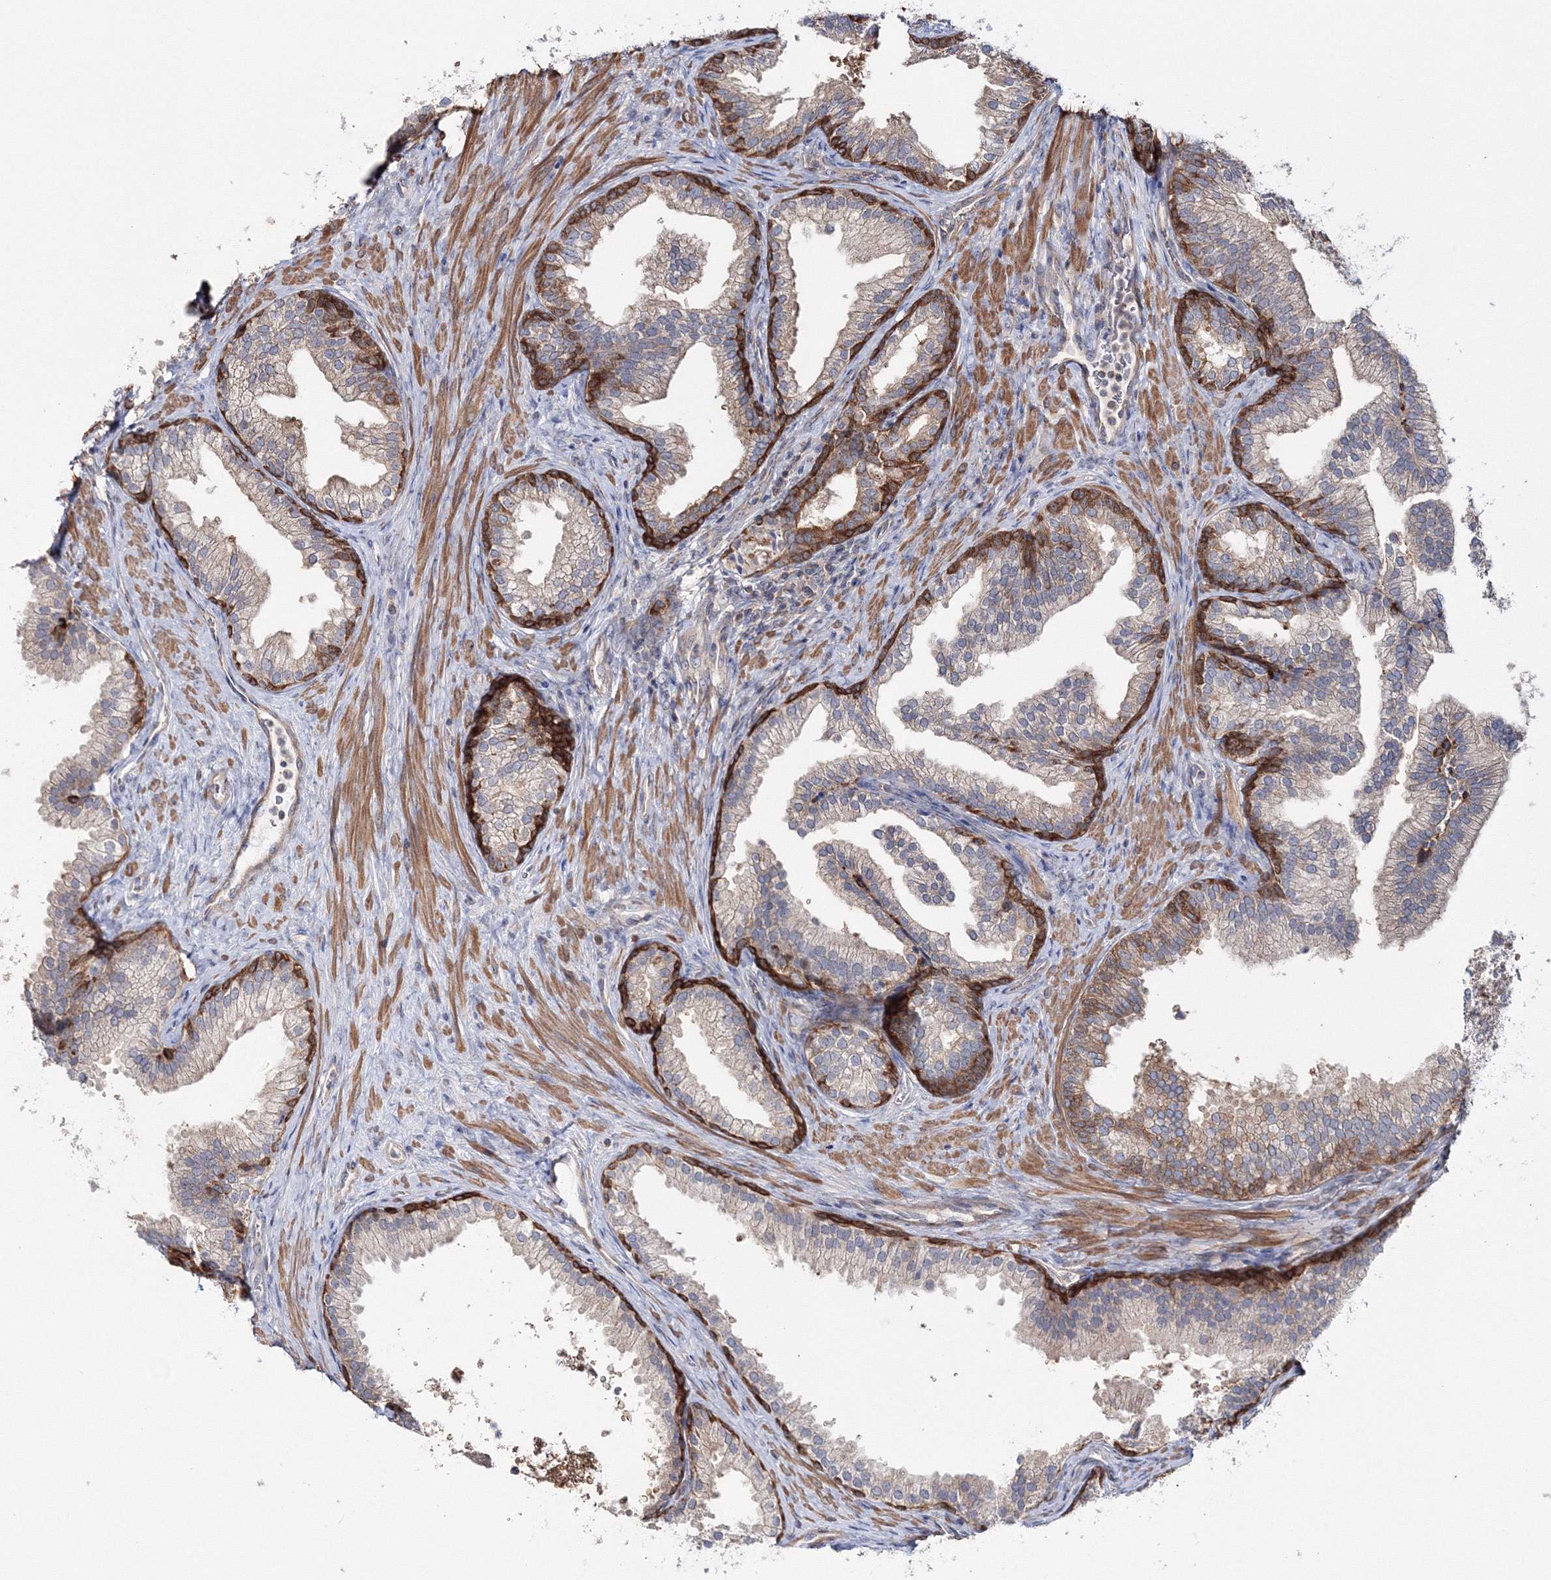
{"staining": {"intensity": "strong", "quantity": "<25%", "location": "cytoplasmic/membranous"}, "tissue": "prostate", "cell_type": "Glandular cells", "image_type": "normal", "snomed": [{"axis": "morphology", "description": "Normal tissue, NOS"}, {"axis": "topography", "description": "Prostate"}], "caption": "Protein positivity by immunohistochemistry (IHC) demonstrates strong cytoplasmic/membranous positivity in about <25% of glandular cells in unremarkable prostate.", "gene": "IPMK", "patient": {"sex": "male", "age": 76}}